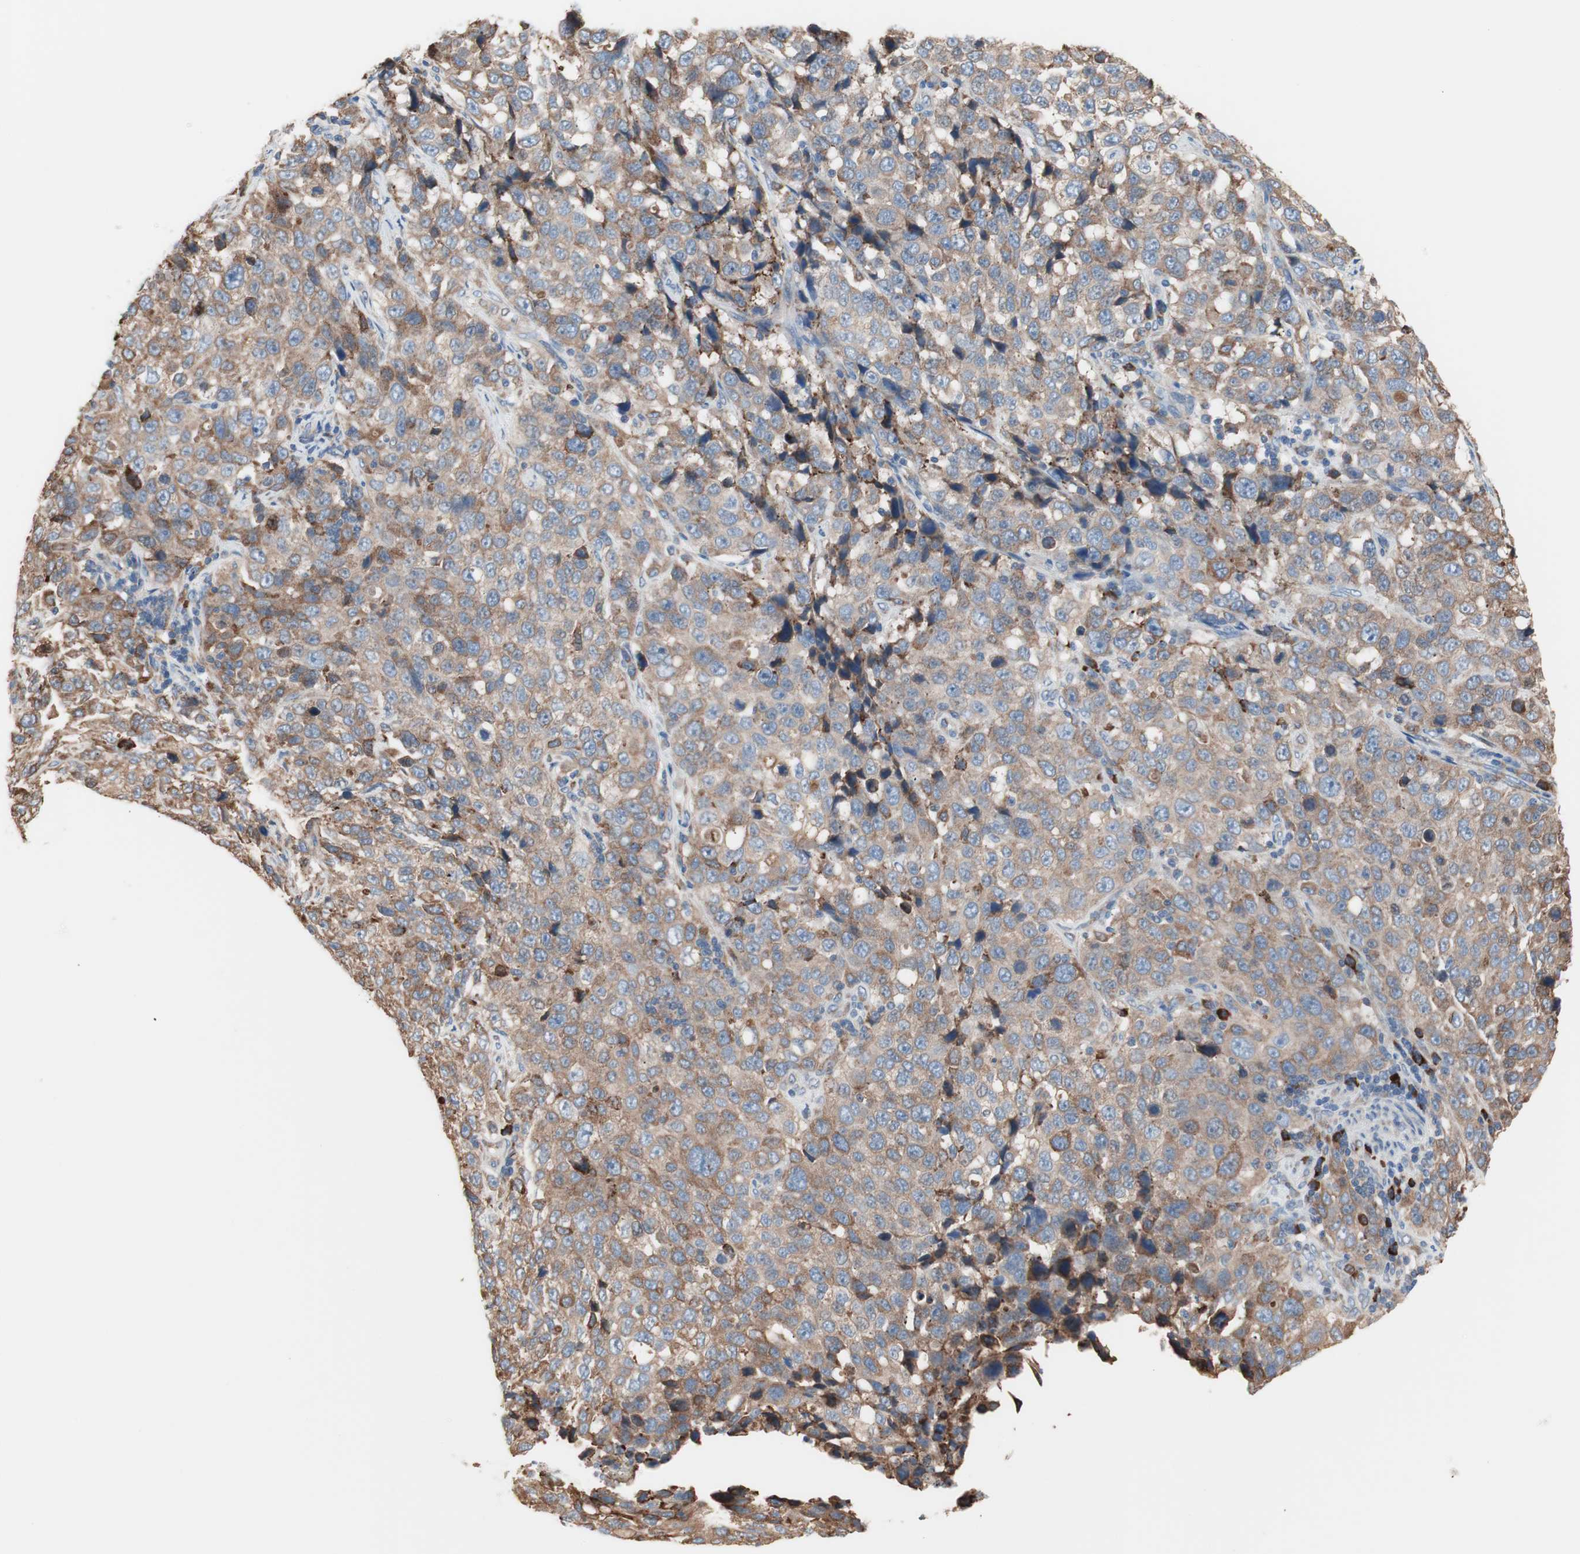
{"staining": {"intensity": "moderate", "quantity": ">75%", "location": "cytoplasmic/membranous"}, "tissue": "stomach cancer", "cell_type": "Tumor cells", "image_type": "cancer", "snomed": [{"axis": "morphology", "description": "Normal tissue, NOS"}, {"axis": "morphology", "description": "Adenocarcinoma, NOS"}, {"axis": "topography", "description": "Stomach"}], "caption": "The immunohistochemical stain shows moderate cytoplasmic/membranous expression in tumor cells of adenocarcinoma (stomach) tissue. Using DAB (3,3'-diaminobenzidine) (brown) and hematoxylin (blue) stains, captured at high magnification using brightfield microscopy.", "gene": "SLC27A4", "patient": {"sex": "male", "age": 48}}